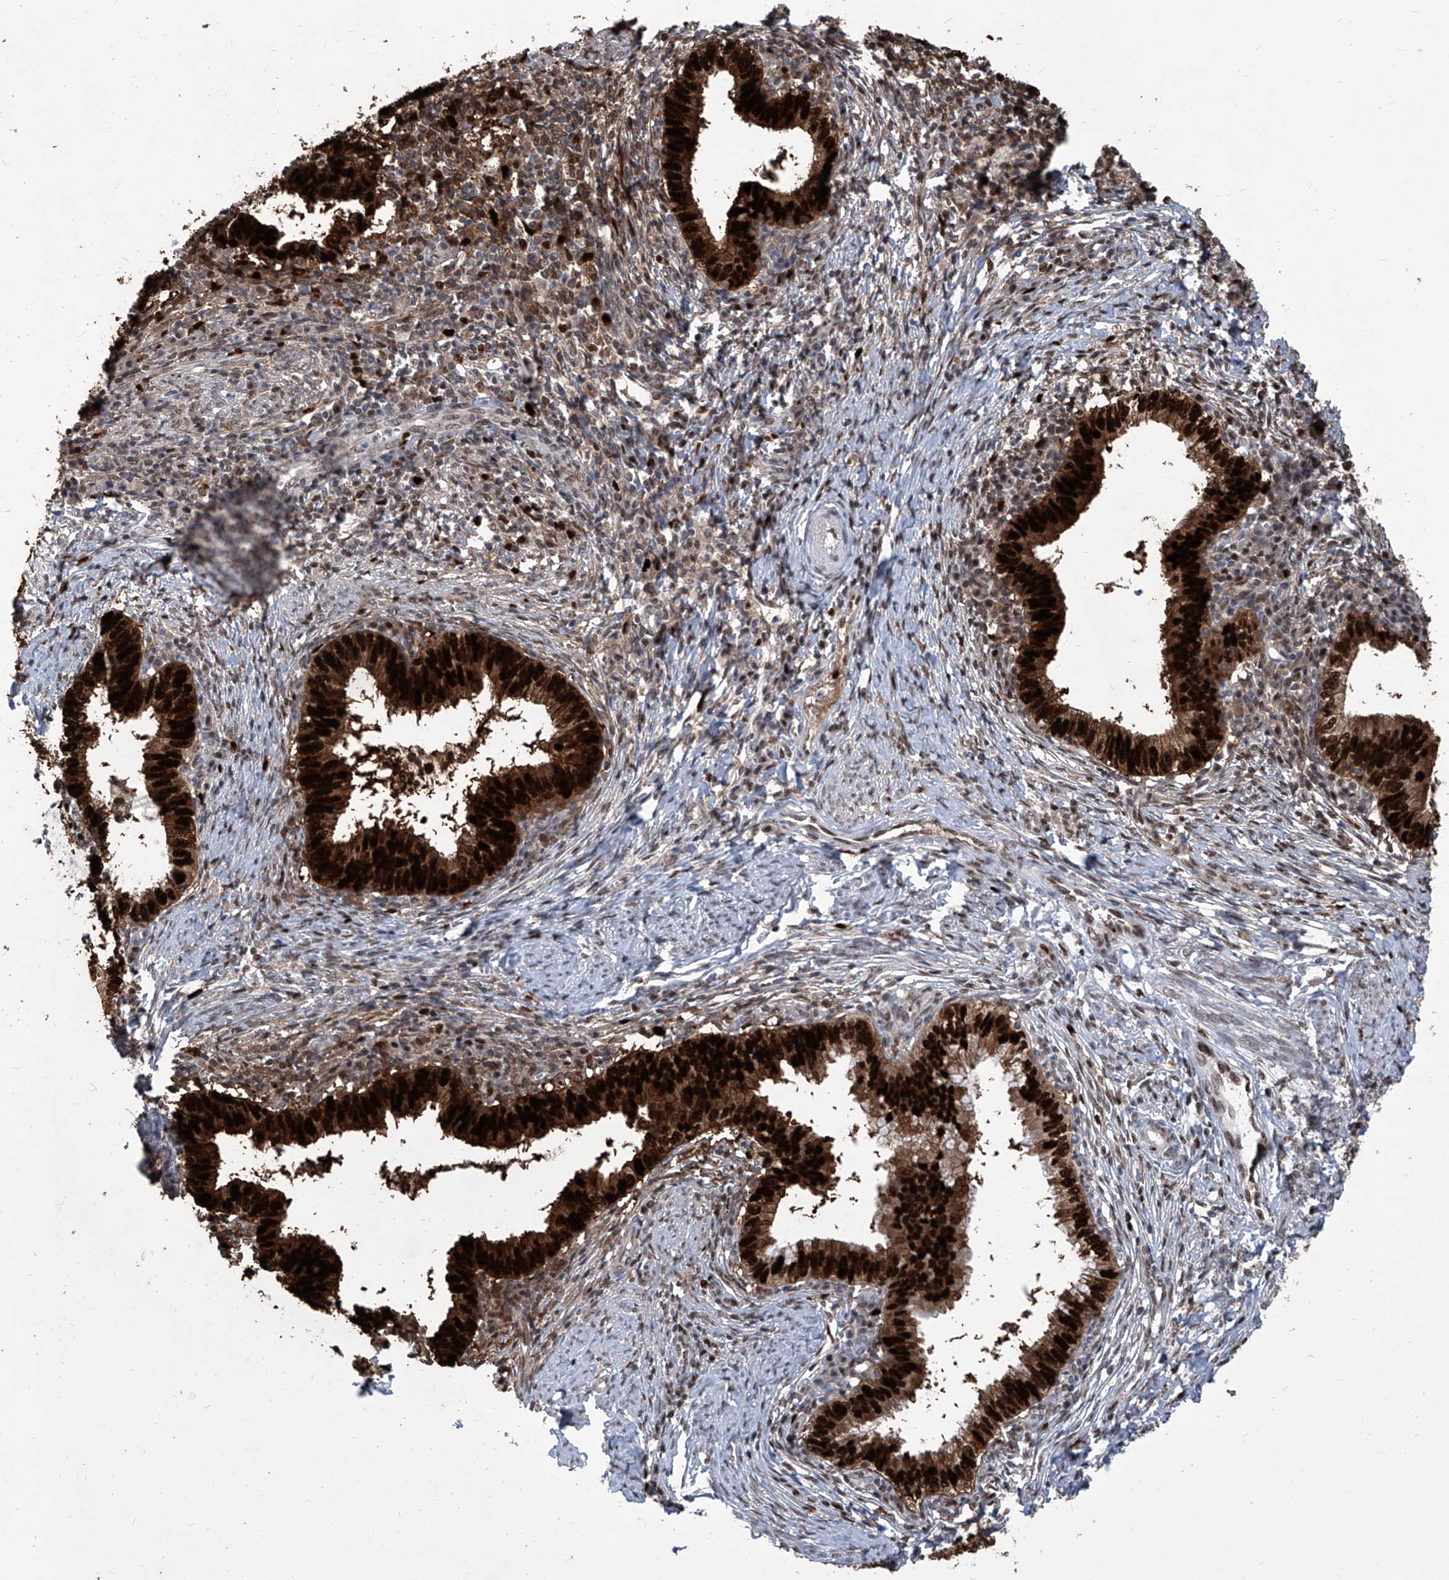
{"staining": {"intensity": "strong", "quantity": ">75%", "location": "cytoplasmic/membranous,nuclear"}, "tissue": "cervical cancer", "cell_type": "Tumor cells", "image_type": "cancer", "snomed": [{"axis": "morphology", "description": "Adenocarcinoma, NOS"}, {"axis": "topography", "description": "Cervix"}], "caption": "Protein expression analysis of human cervical adenocarcinoma reveals strong cytoplasmic/membranous and nuclear expression in approximately >75% of tumor cells.", "gene": "PCNA", "patient": {"sex": "female", "age": 36}}